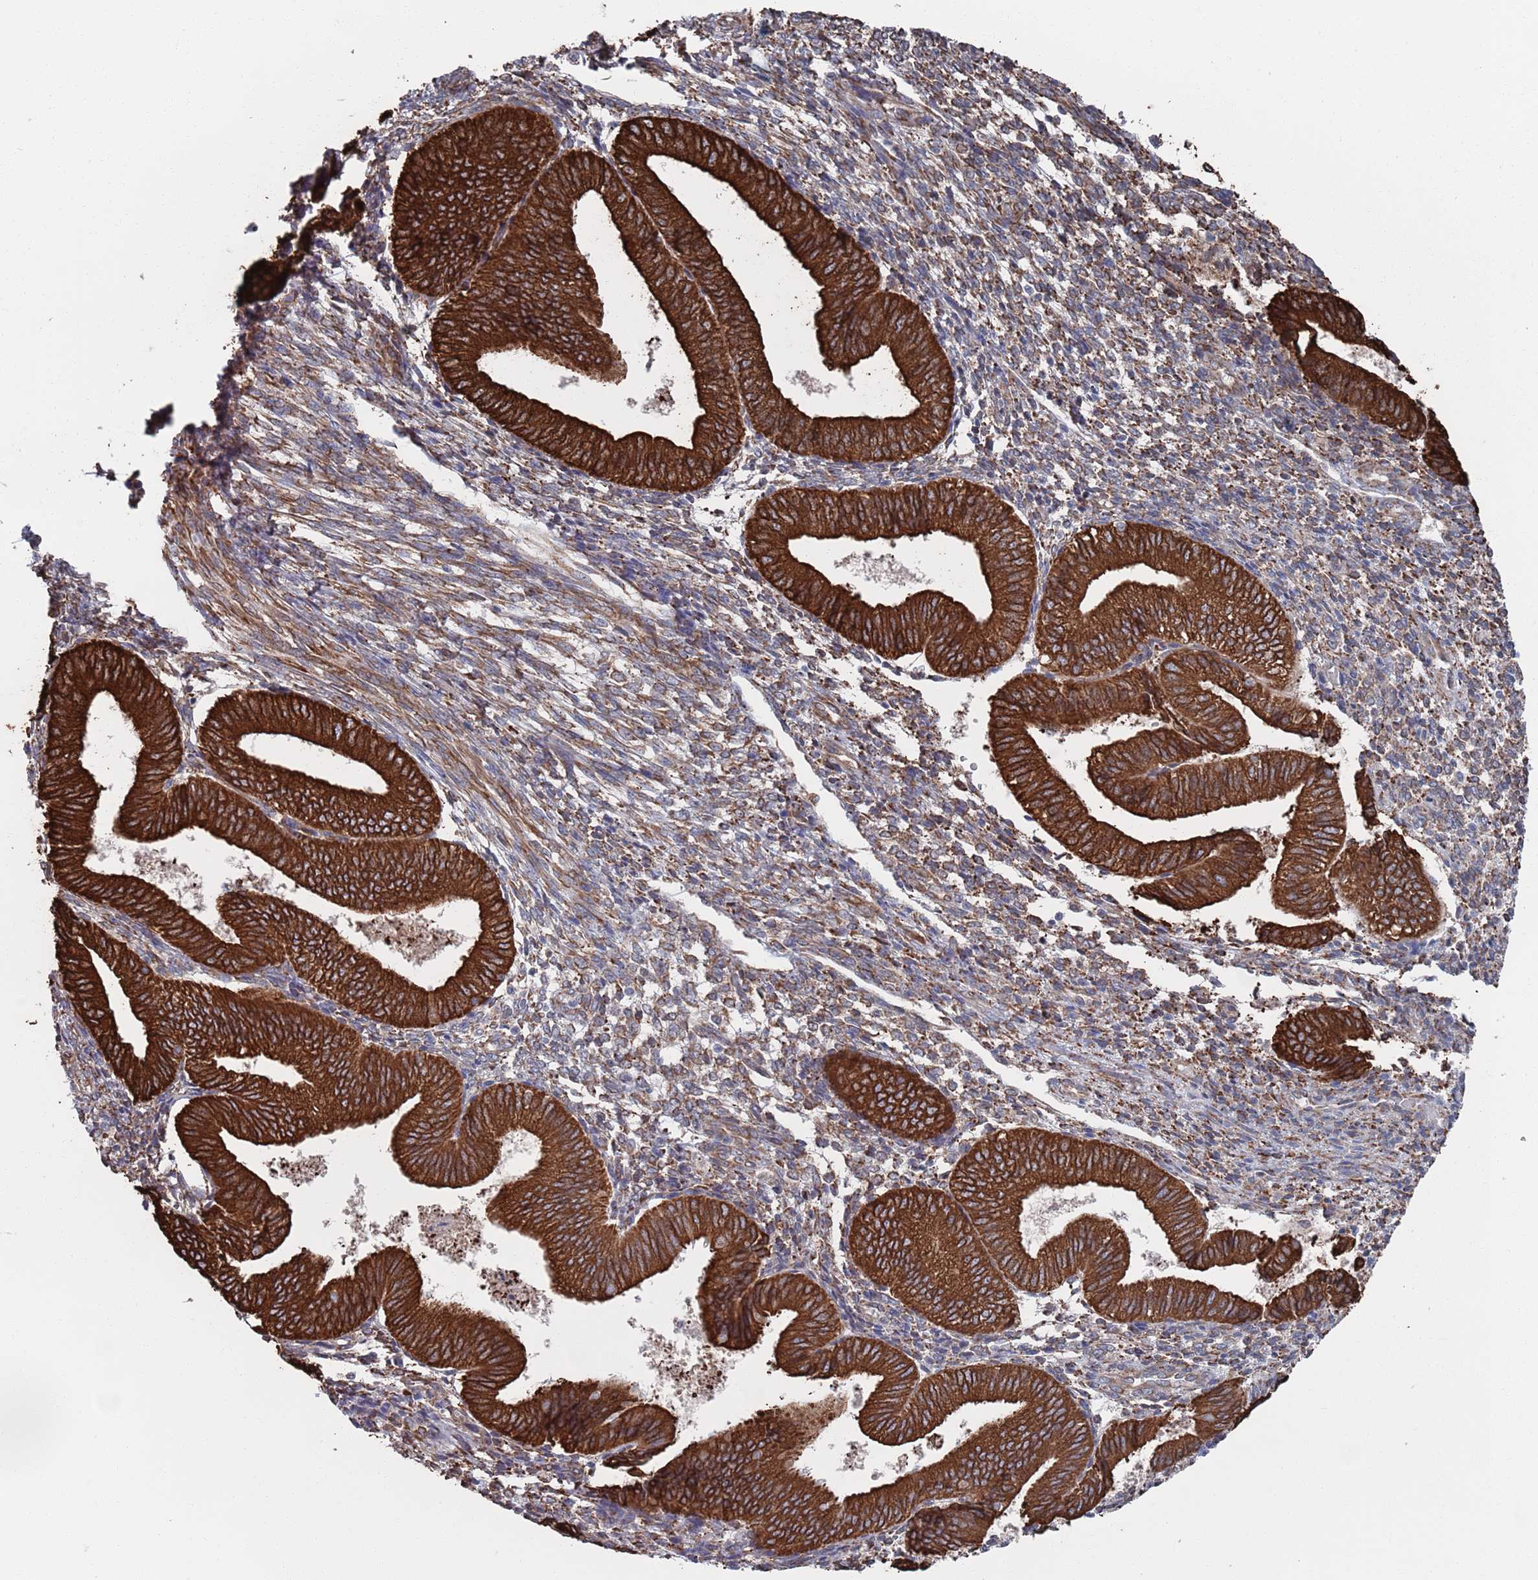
{"staining": {"intensity": "moderate", "quantity": ">75%", "location": "cytoplasmic/membranous"}, "tissue": "endometrium", "cell_type": "Cells in endometrial stroma", "image_type": "normal", "snomed": [{"axis": "morphology", "description": "Normal tissue, NOS"}, {"axis": "topography", "description": "Endometrium"}], "caption": "The immunohistochemical stain labels moderate cytoplasmic/membranous positivity in cells in endometrial stroma of normal endometrium.", "gene": "CCDC106", "patient": {"sex": "female", "age": 34}}